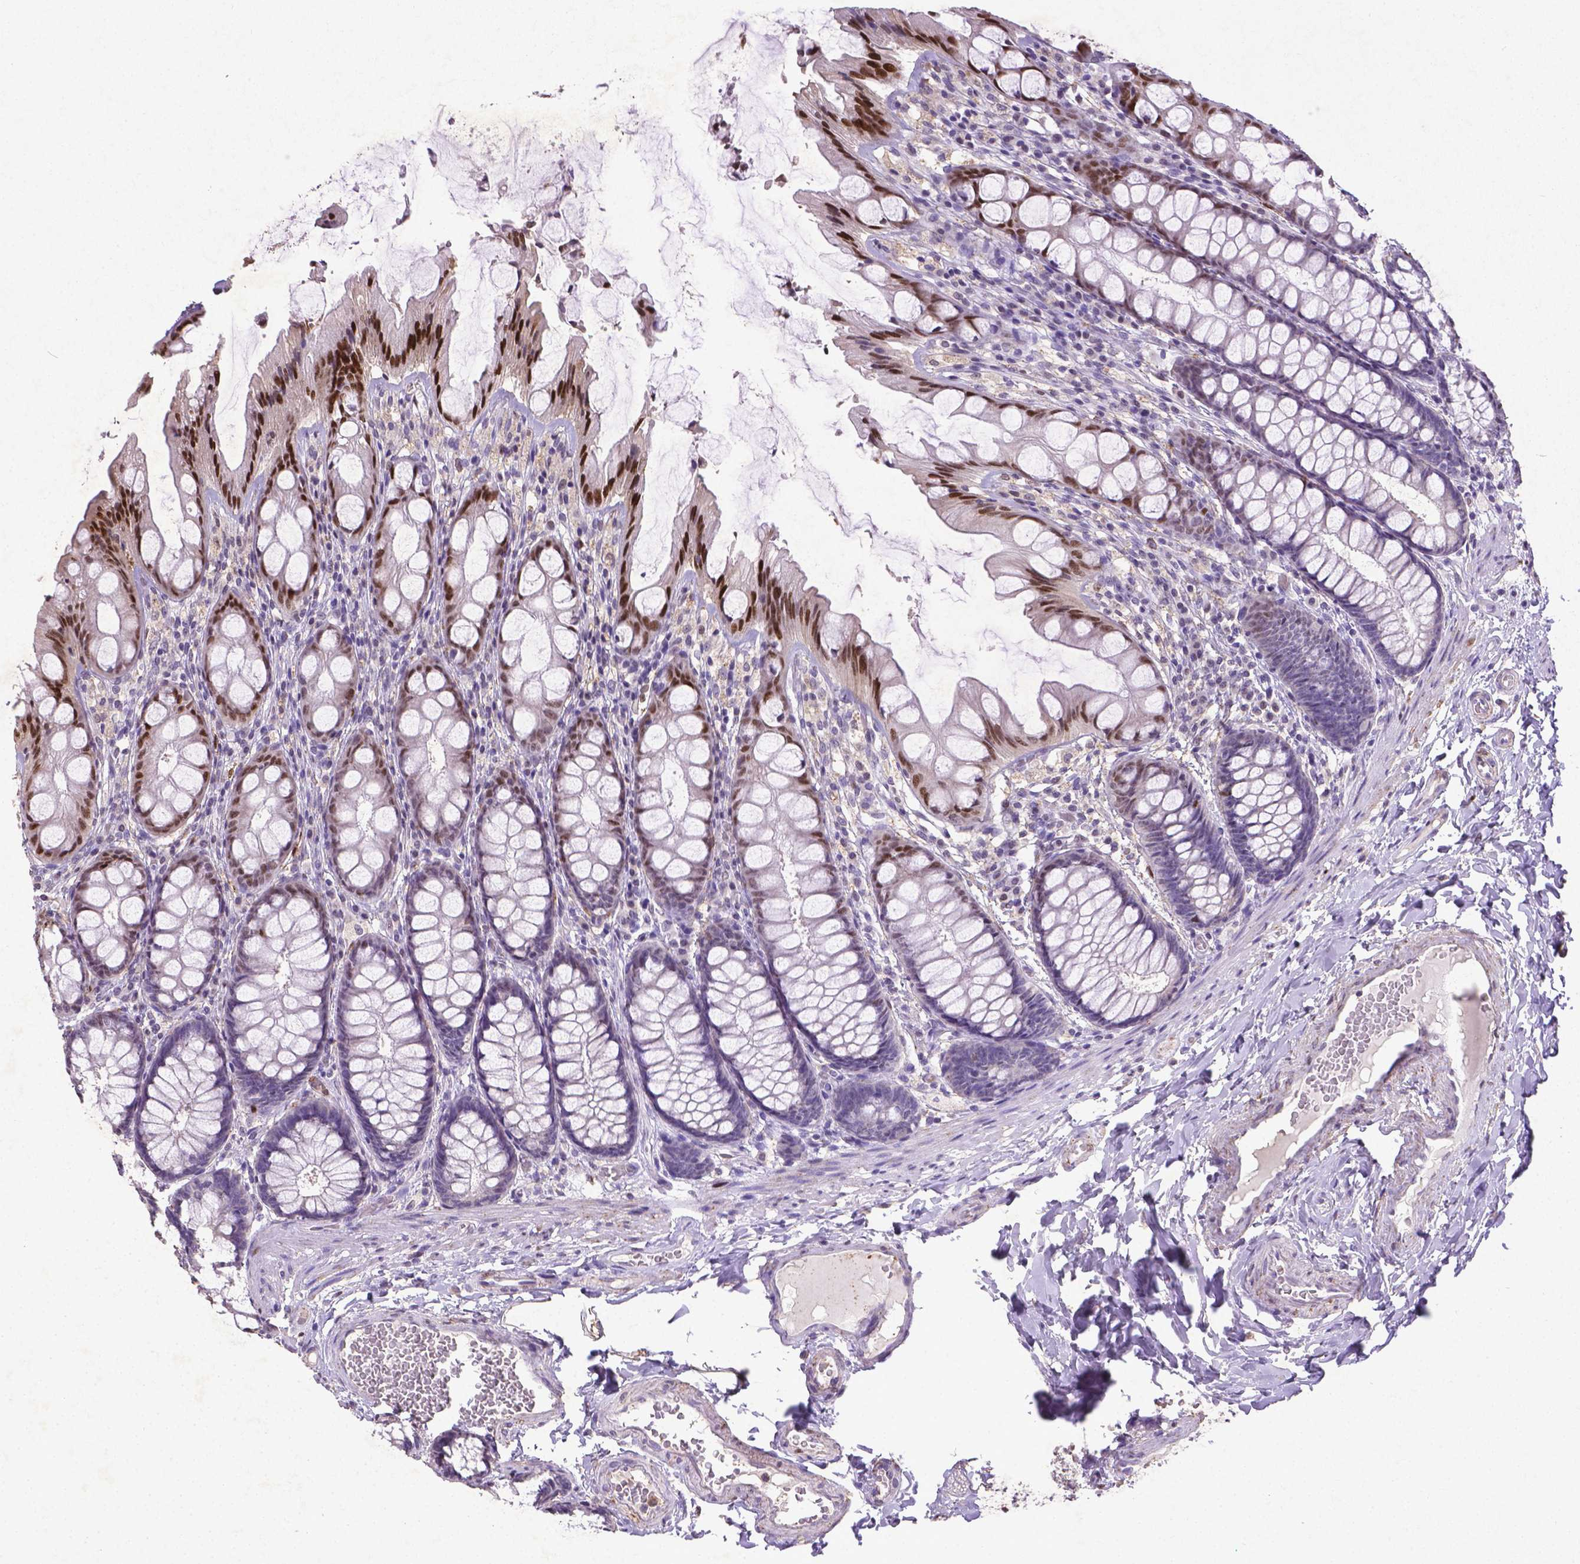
{"staining": {"intensity": "moderate", "quantity": "25%-75%", "location": "nuclear"}, "tissue": "colon", "cell_type": "Endothelial cells", "image_type": "normal", "snomed": [{"axis": "morphology", "description": "Normal tissue, NOS"}, {"axis": "topography", "description": "Colon"}], "caption": "Colon was stained to show a protein in brown. There is medium levels of moderate nuclear staining in approximately 25%-75% of endothelial cells. (DAB IHC, brown staining for protein, blue staining for nuclei).", "gene": "CDKN1A", "patient": {"sex": "male", "age": 47}}